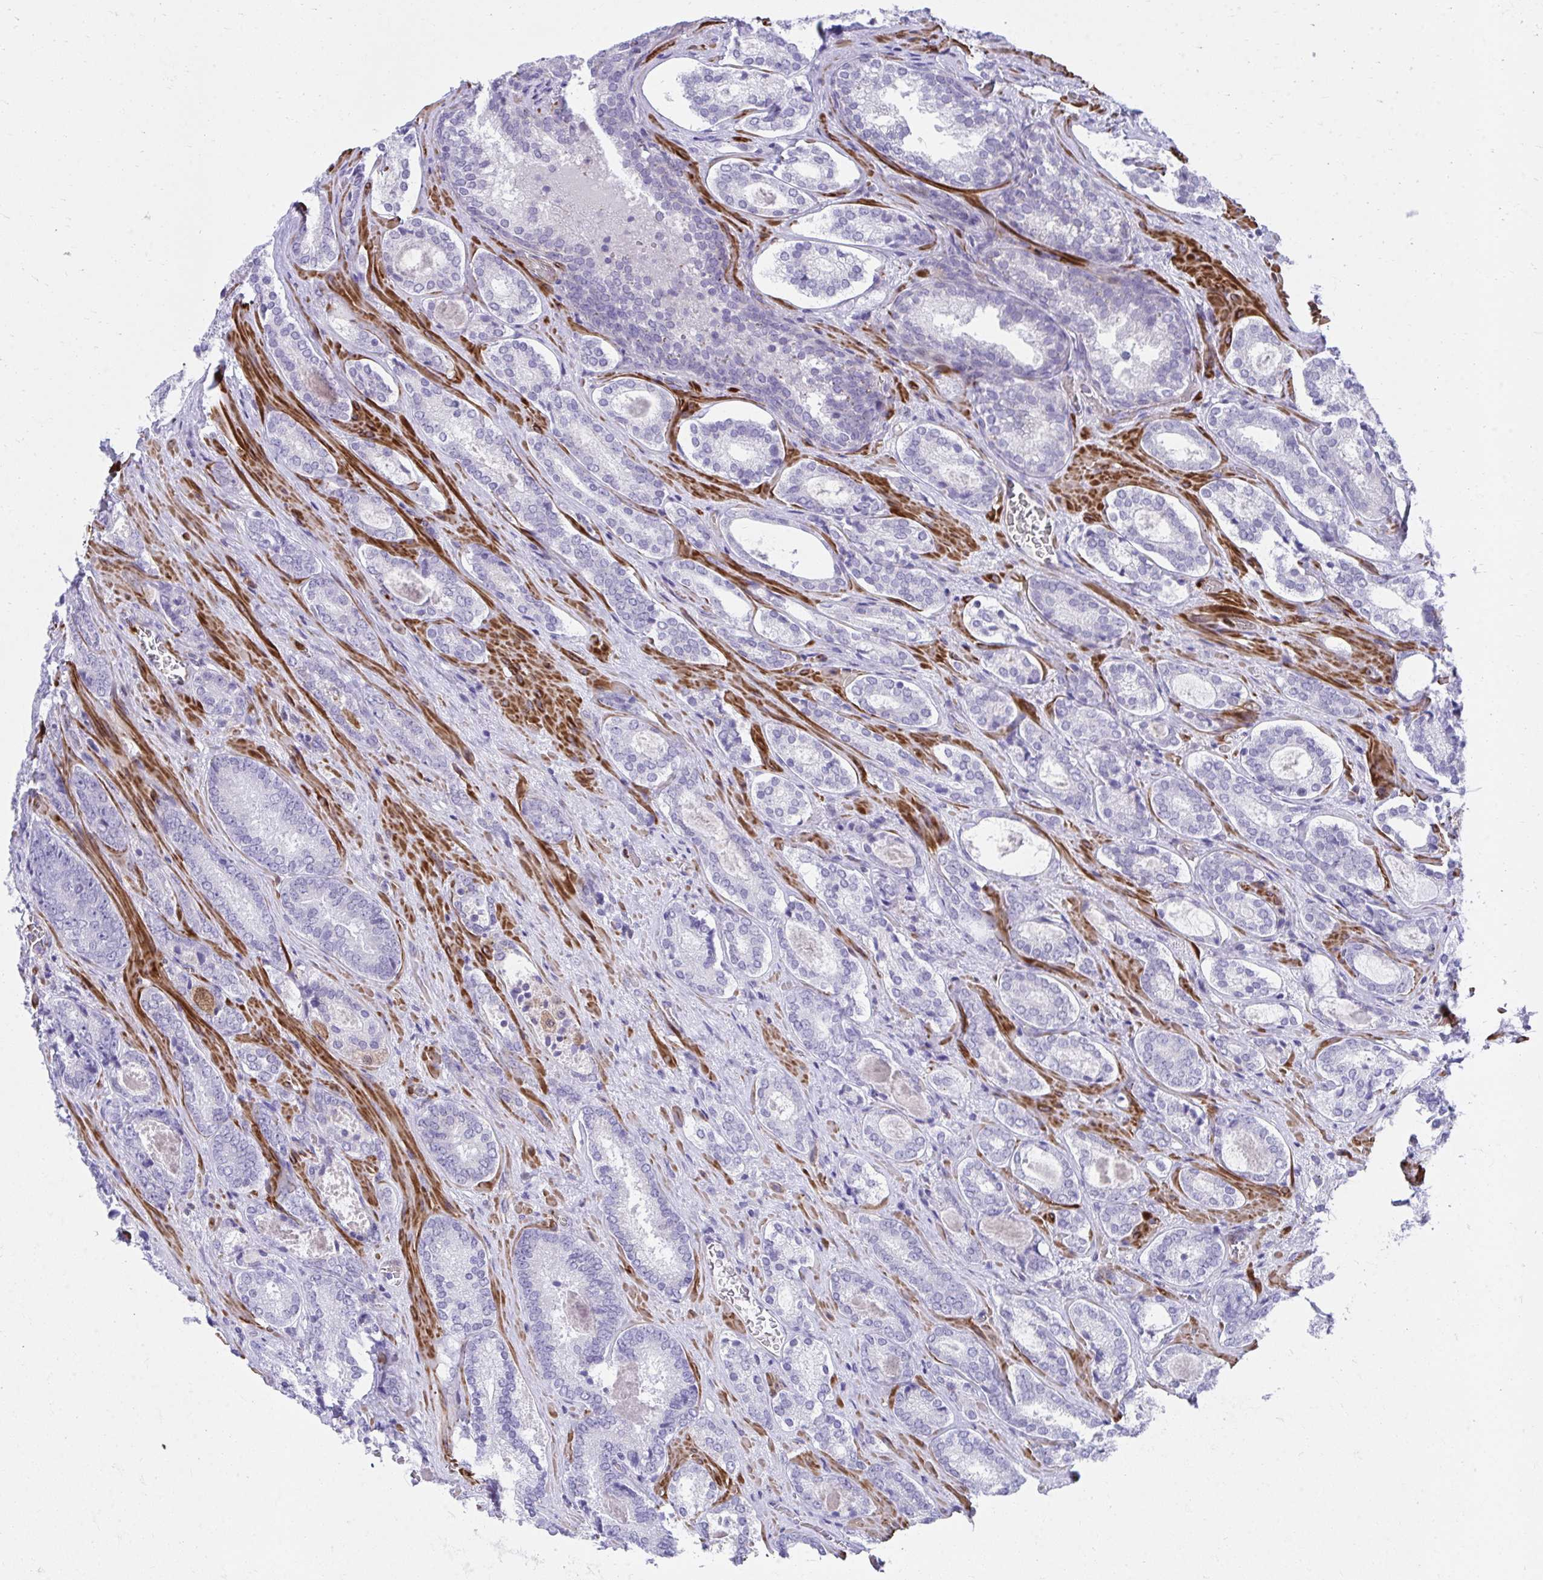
{"staining": {"intensity": "negative", "quantity": "none", "location": "none"}, "tissue": "prostate cancer", "cell_type": "Tumor cells", "image_type": "cancer", "snomed": [{"axis": "morphology", "description": "Adenocarcinoma, Low grade"}, {"axis": "topography", "description": "Prostate"}], "caption": "Histopathology image shows no significant protein positivity in tumor cells of adenocarcinoma (low-grade) (prostate). The staining is performed using DAB brown chromogen with nuclei counter-stained in using hematoxylin.", "gene": "CSTB", "patient": {"sex": "male", "age": 62}}